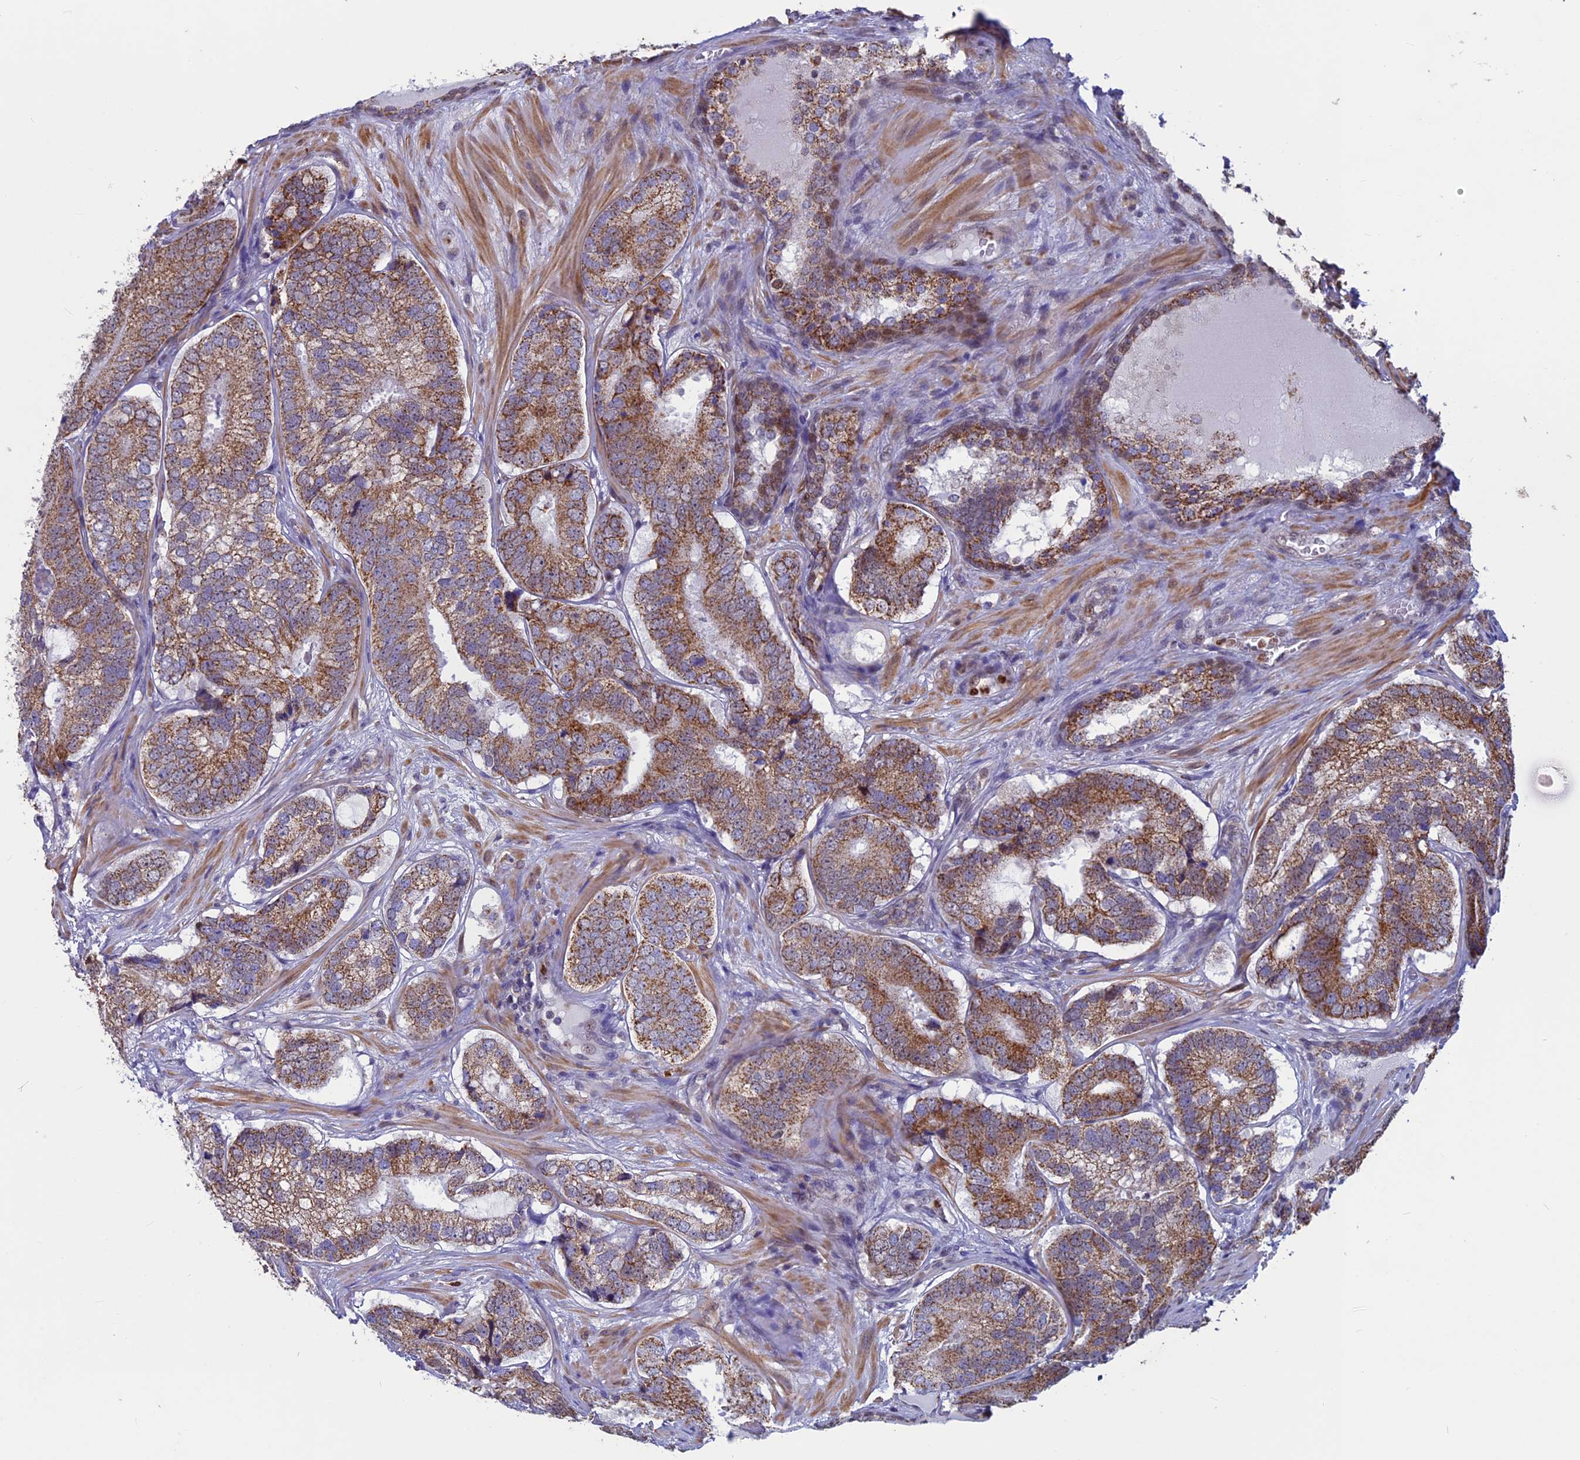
{"staining": {"intensity": "moderate", "quantity": ">75%", "location": "cytoplasmic/membranous"}, "tissue": "prostate cancer", "cell_type": "Tumor cells", "image_type": "cancer", "snomed": [{"axis": "morphology", "description": "Adenocarcinoma, High grade"}, {"axis": "topography", "description": "Prostate"}], "caption": "The image shows staining of high-grade adenocarcinoma (prostate), revealing moderate cytoplasmic/membranous protein expression (brown color) within tumor cells.", "gene": "ACSS1", "patient": {"sex": "male", "age": 63}}